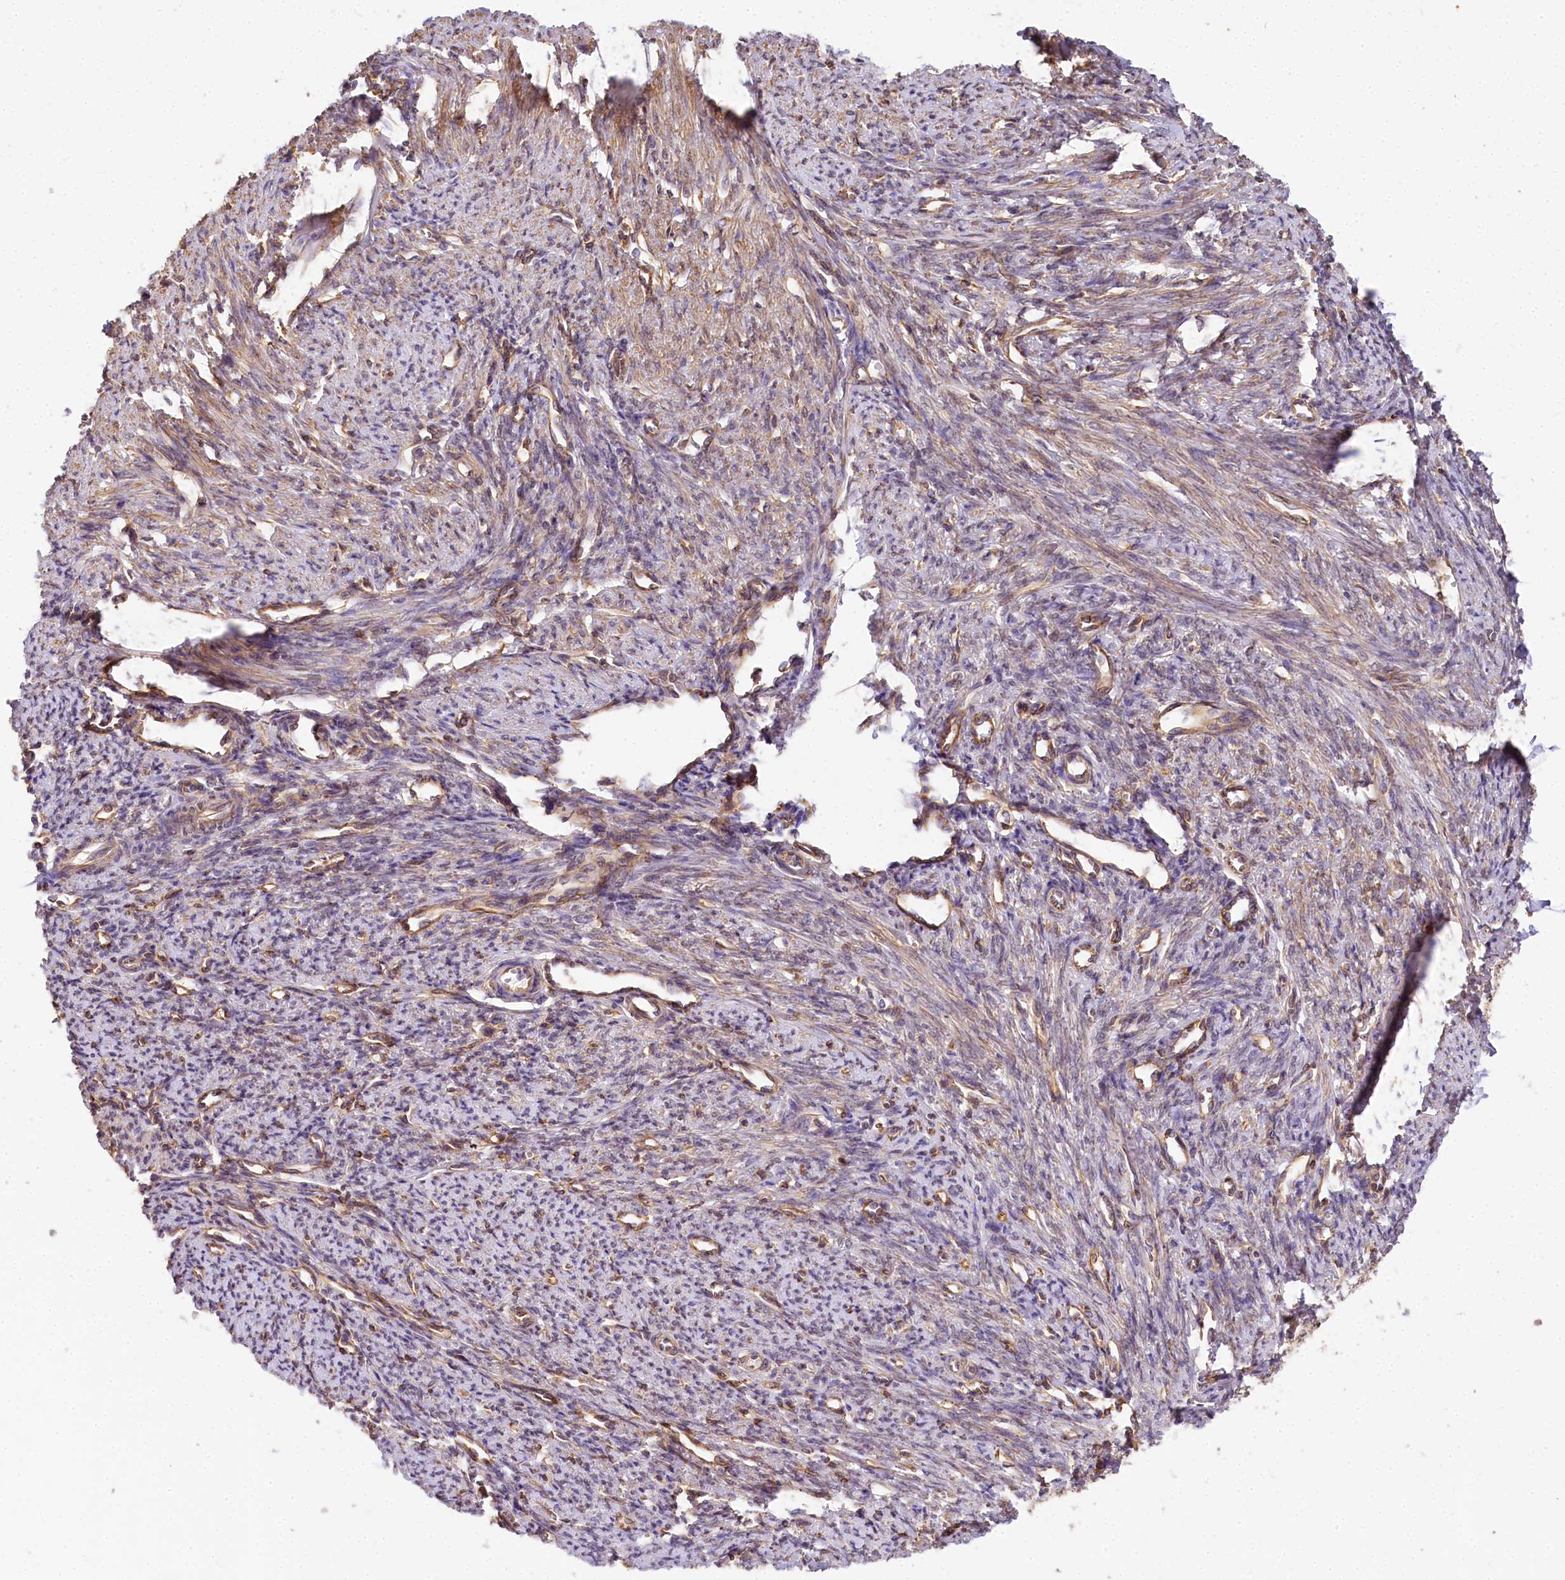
{"staining": {"intensity": "moderate", "quantity": ">75%", "location": "cytoplasmic/membranous,nuclear"}, "tissue": "smooth muscle", "cell_type": "Smooth muscle cells", "image_type": "normal", "snomed": [{"axis": "morphology", "description": "Normal tissue, NOS"}, {"axis": "topography", "description": "Smooth muscle"}, {"axis": "topography", "description": "Uterus"}], "caption": "The histopathology image displays staining of benign smooth muscle, revealing moderate cytoplasmic/membranous,nuclear protein positivity (brown color) within smooth muscle cells. (Stains: DAB in brown, nuclei in blue, Microscopy: brightfield microscopy at high magnification).", "gene": "PPIP5K2", "patient": {"sex": "female", "age": 59}}